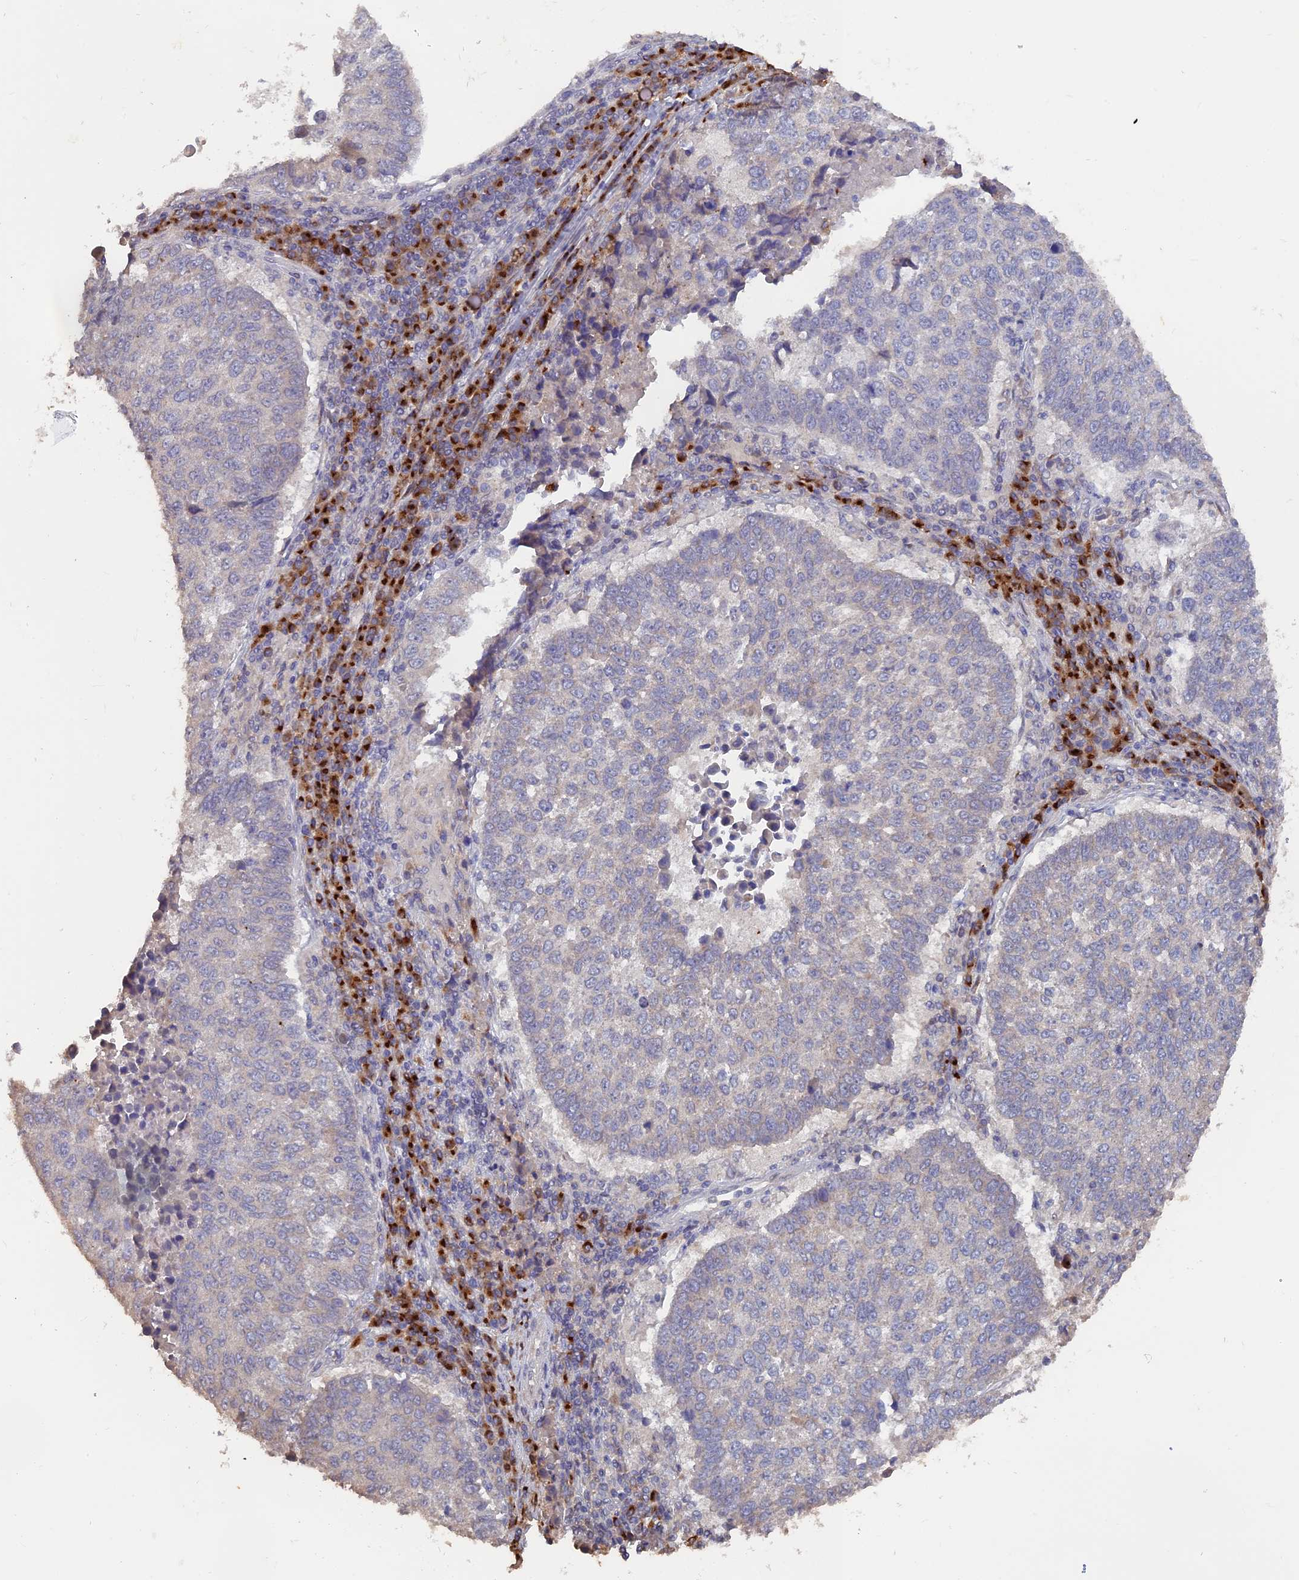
{"staining": {"intensity": "negative", "quantity": "none", "location": "none"}, "tissue": "lung cancer", "cell_type": "Tumor cells", "image_type": "cancer", "snomed": [{"axis": "morphology", "description": "Squamous cell carcinoma, NOS"}, {"axis": "topography", "description": "Lung"}], "caption": "DAB immunohistochemical staining of lung squamous cell carcinoma displays no significant staining in tumor cells. Nuclei are stained in blue.", "gene": "SNX17", "patient": {"sex": "male", "age": 73}}